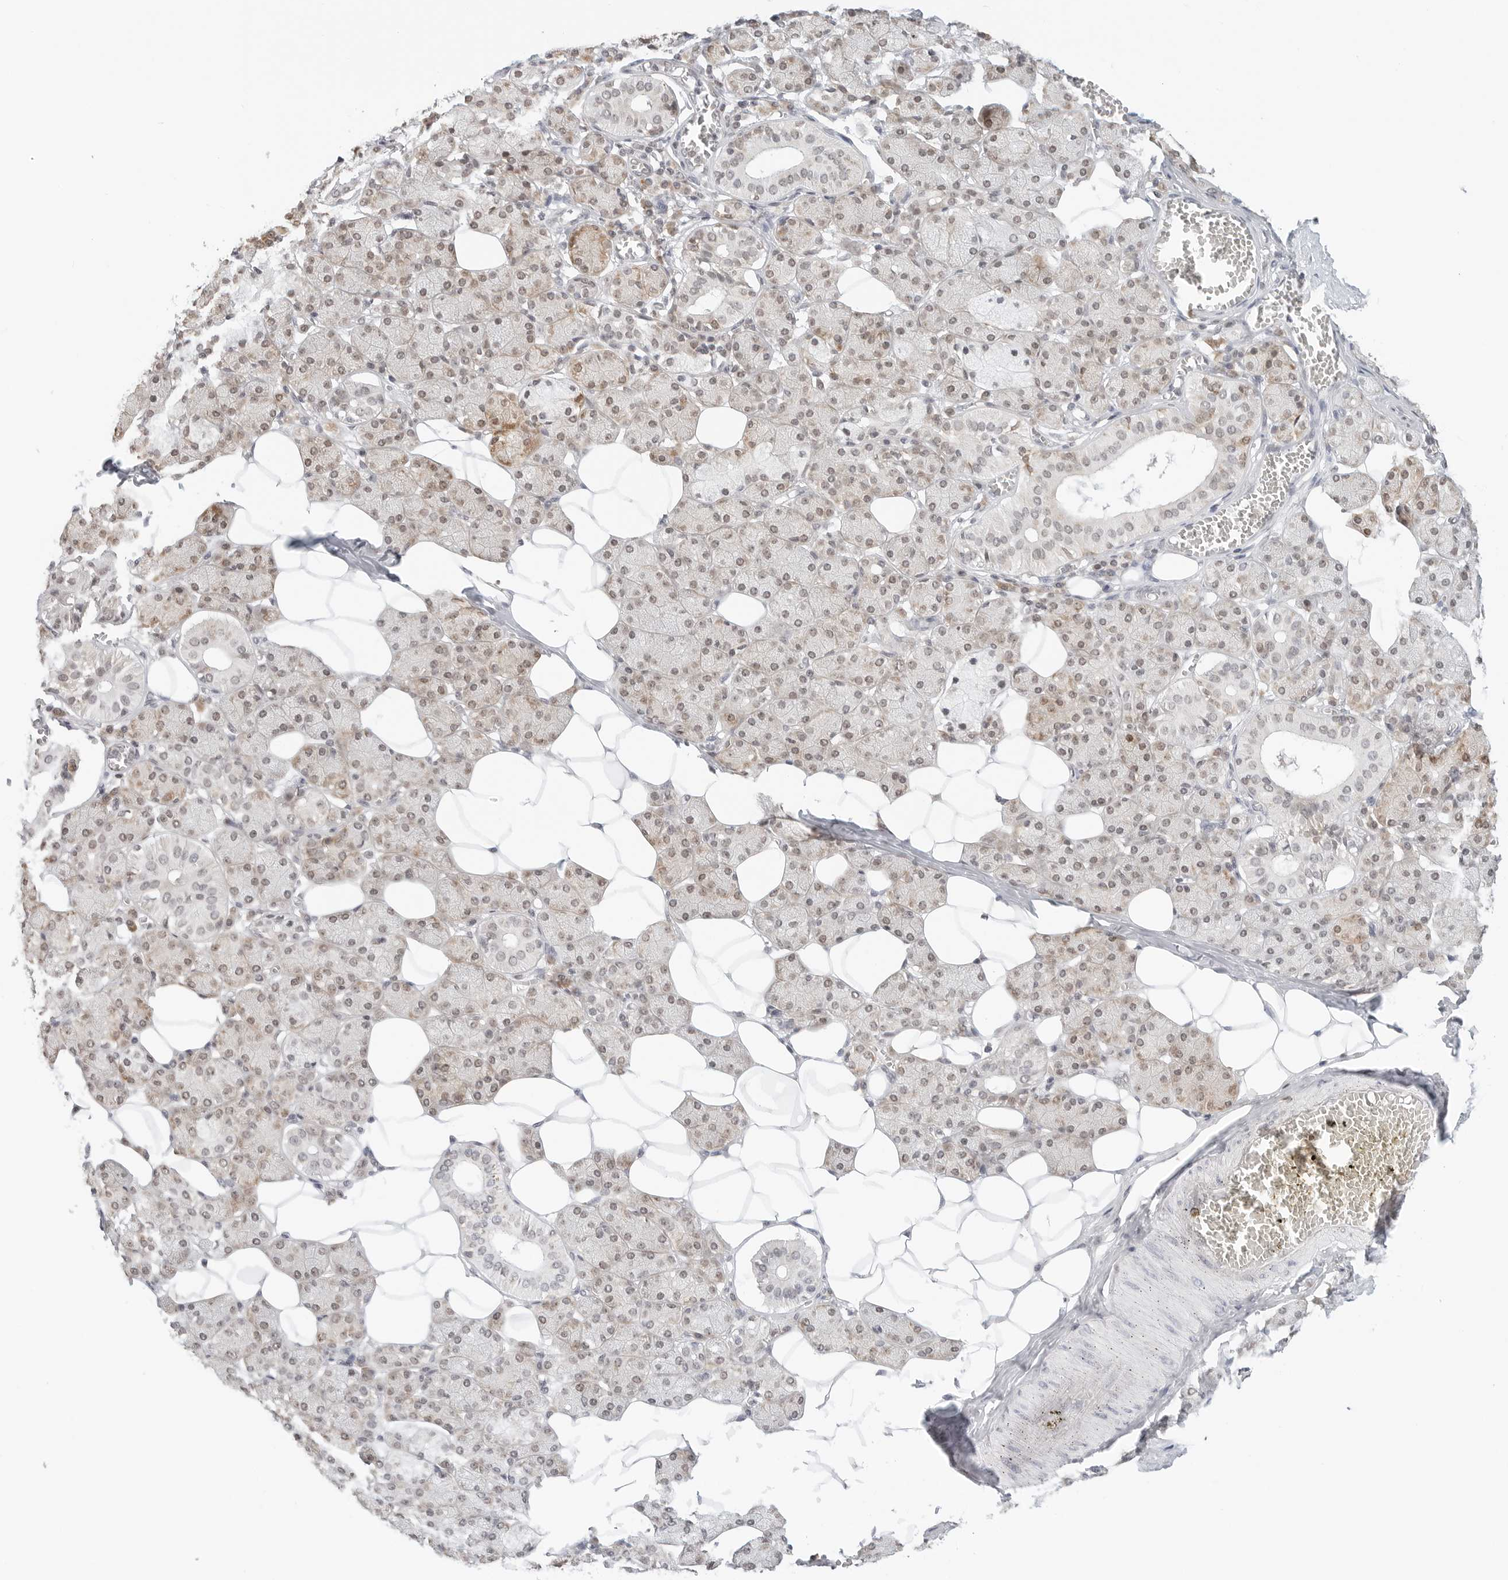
{"staining": {"intensity": "moderate", "quantity": "<25%", "location": "cytoplasmic/membranous,nuclear"}, "tissue": "salivary gland", "cell_type": "Glandular cells", "image_type": "normal", "snomed": [{"axis": "morphology", "description": "Normal tissue, NOS"}, {"axis": "topography", "description": "Salivary gland"}], "caption": "Benign salivary gland exhibits moderate cytoplasmic/membranous,nuclear expression in approximately <25% of glandular cells.", "gene": "METAP1", "patient": {"sex": "female", "age": 33}}